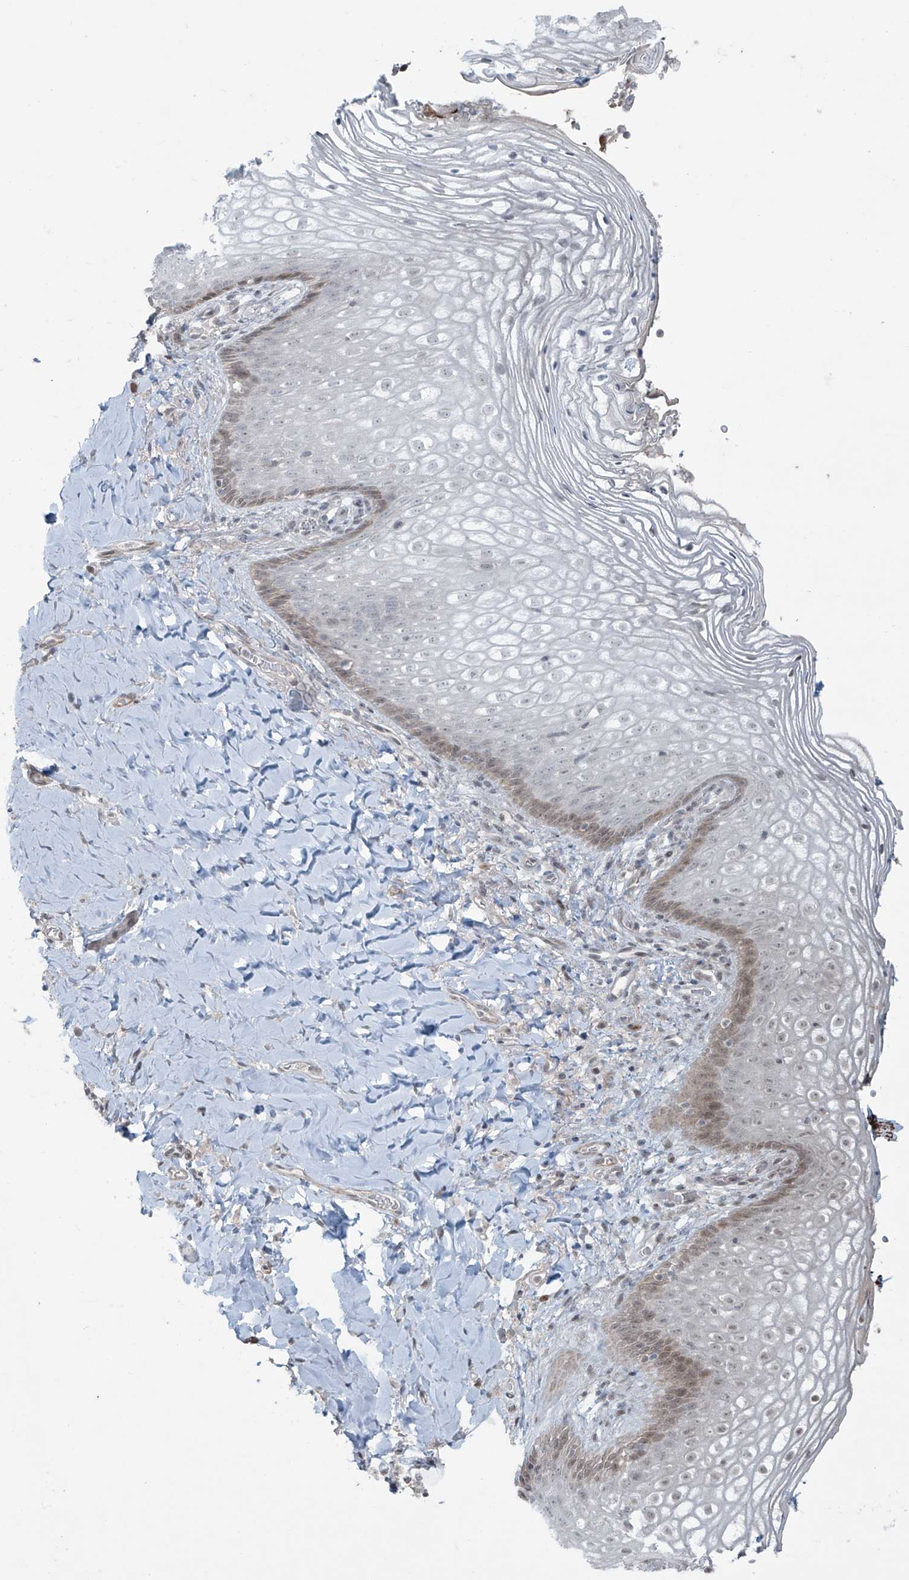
{"staining": {"intensity": "moderate", "quantity": "<25%", "location": "cytoplasmic/membranous"}, "tissue": "vagina", "cell_type": "Squamous epithelial cells", "image_type": "normal", "snomed": [{"axis": "morphology", "description": "Normal tissue, NOS"}, {"axis": "topography", "description": "Vagina"}], "caption": "A photomicrograph of human vagina stained for a protein shows moderate cytoplasmic/membranous brown staining in squamous epithelial cells. The staining was performed using DAB, with brown indicating positive protein expression. Nuclei are stained blue with hematoxylin.", "gene": "RASGEF1A", "patient": {"sex": "female", "age": 60}}